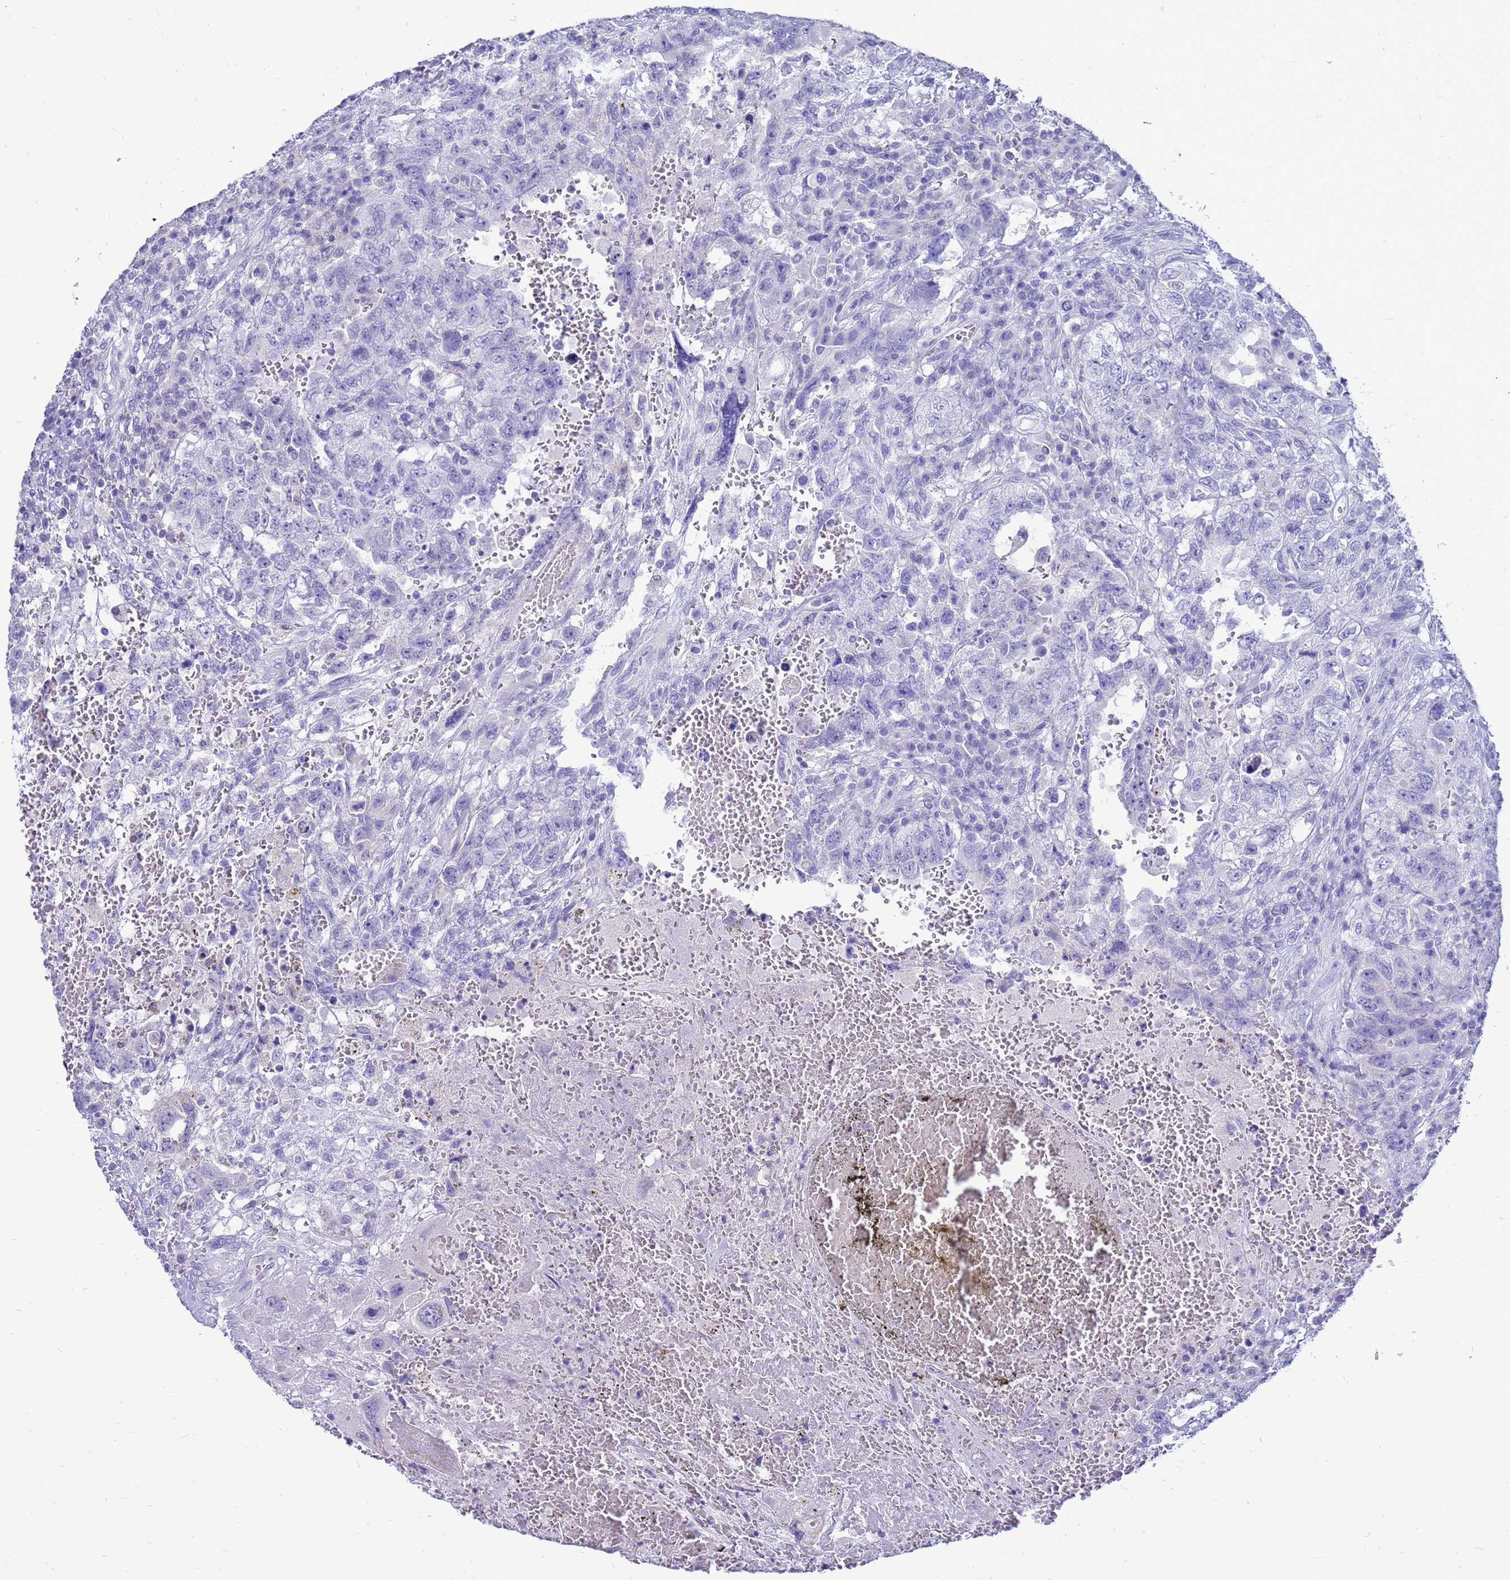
{"staining": {"intensity": "negative", "quantity": "none", "location": "none"}, "tissue": "testis cancer", "cell_type": "Tumor cells", "image_type": "cancer", "snomed": [{"axis": "morphology", "description": "Carcinoma, Embryonal, NOS"}, {"axis": "topography", "description": "Testis"}], "caption": "Tumor cells show no significant staining in testis cancer (embryonal carcinoma).", "gene": "PDE10A", "patient": {"sex": "male", "age": 26}}